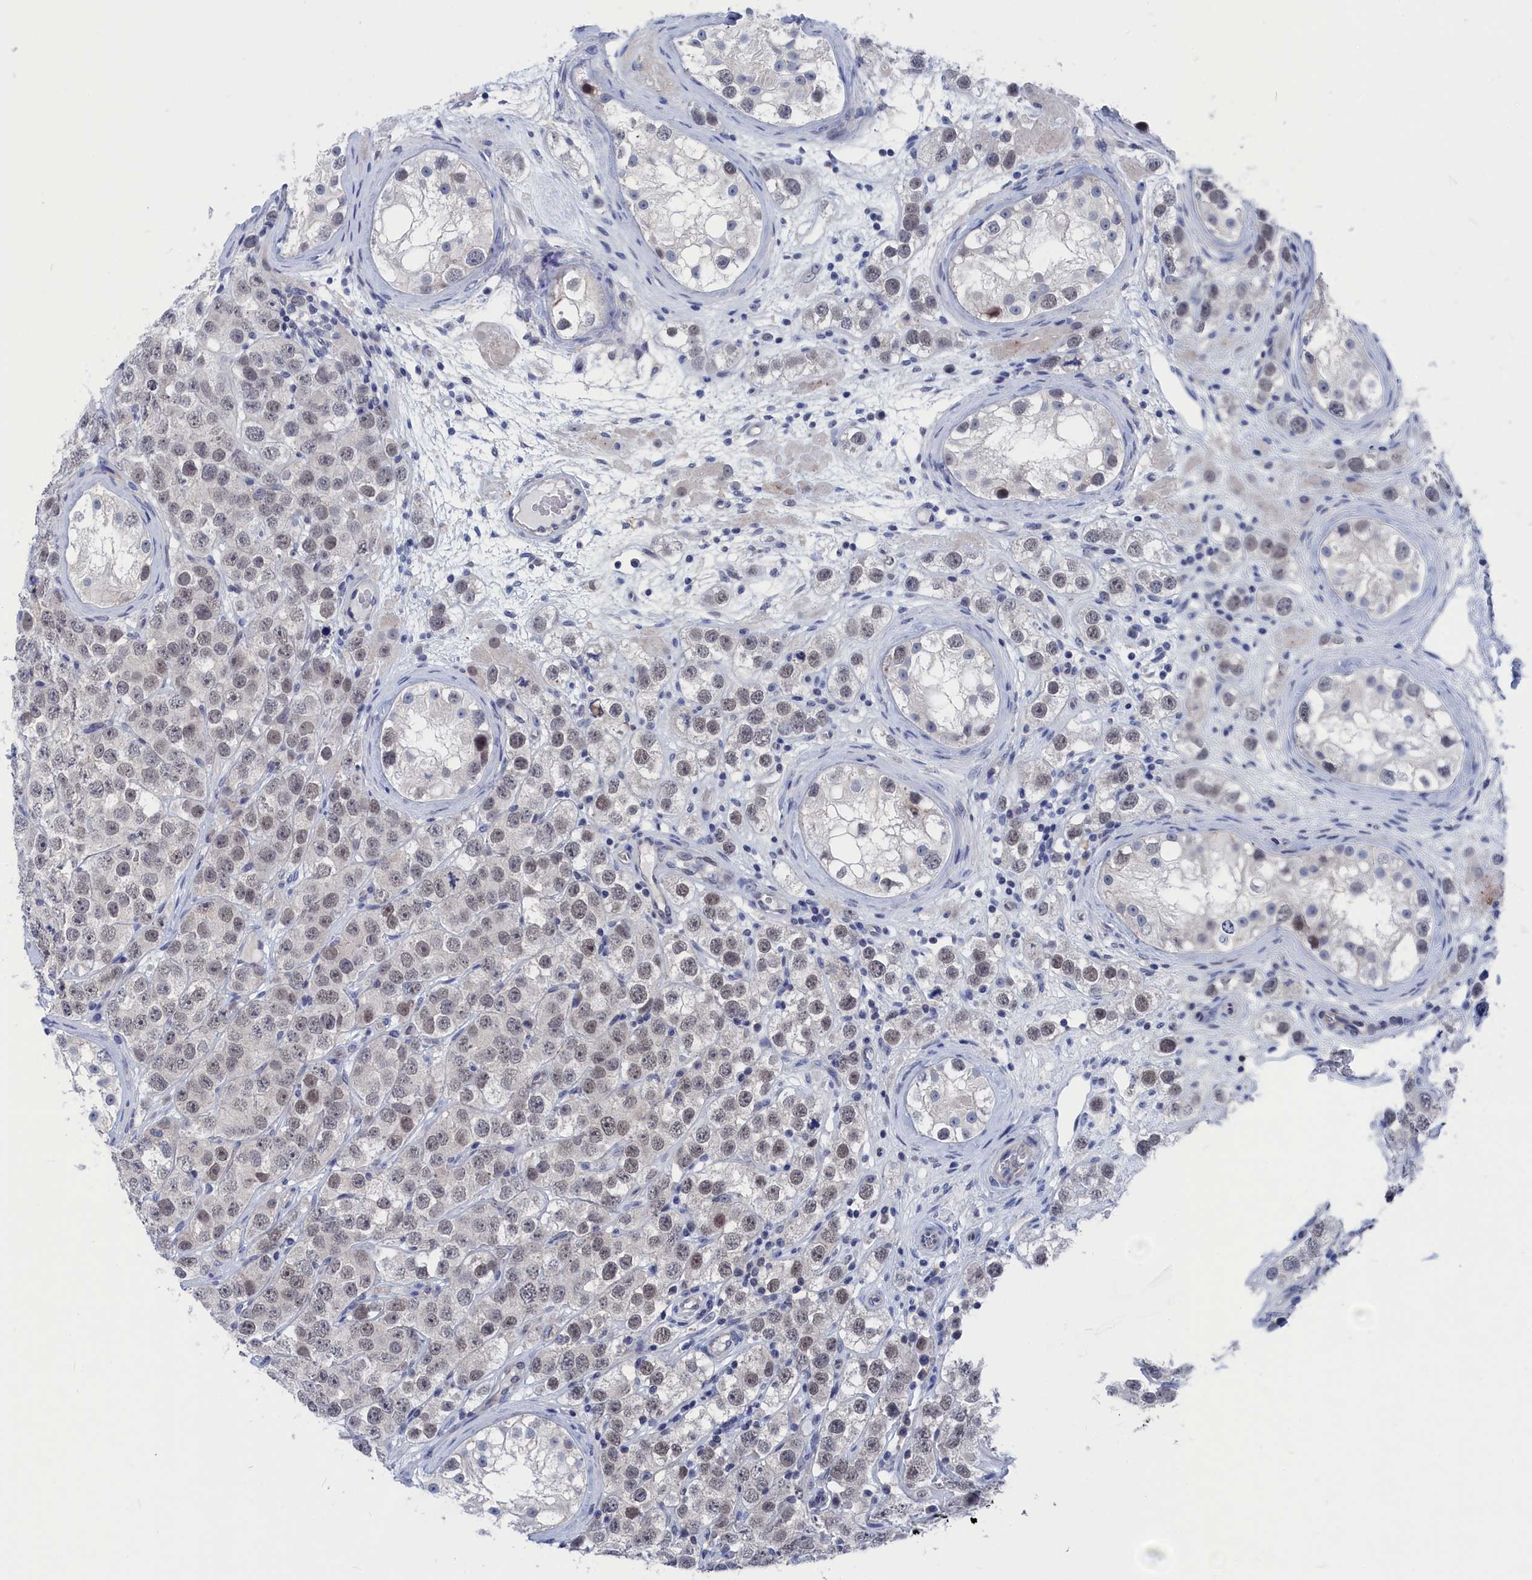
{"staining": {"intensity": "weak", "quantity": "<25%", "location": "nuclear"}, "tissue": "testis cancer", "cell_type": "Tumor cells", "image_type": "cancer", "snomed": [{"axis": "morphology", "description": "Seminoma, NOS"}, {"axis": "topography", "description": "Testis"}], "caption": "This micrograph is of testis seminoma stained with immunohistochemistry to label a protein in brown with the nuclei are counter-stained blue. There is no positivity in tumor cells. The staining was performed using DAB to visualize the protein expression in brown, while the nuclei were stained in blue with hematoxylin (Magnification: 20x).", "gene": "MARCHF3", "patient": {"sex": "male", "age": 28}}